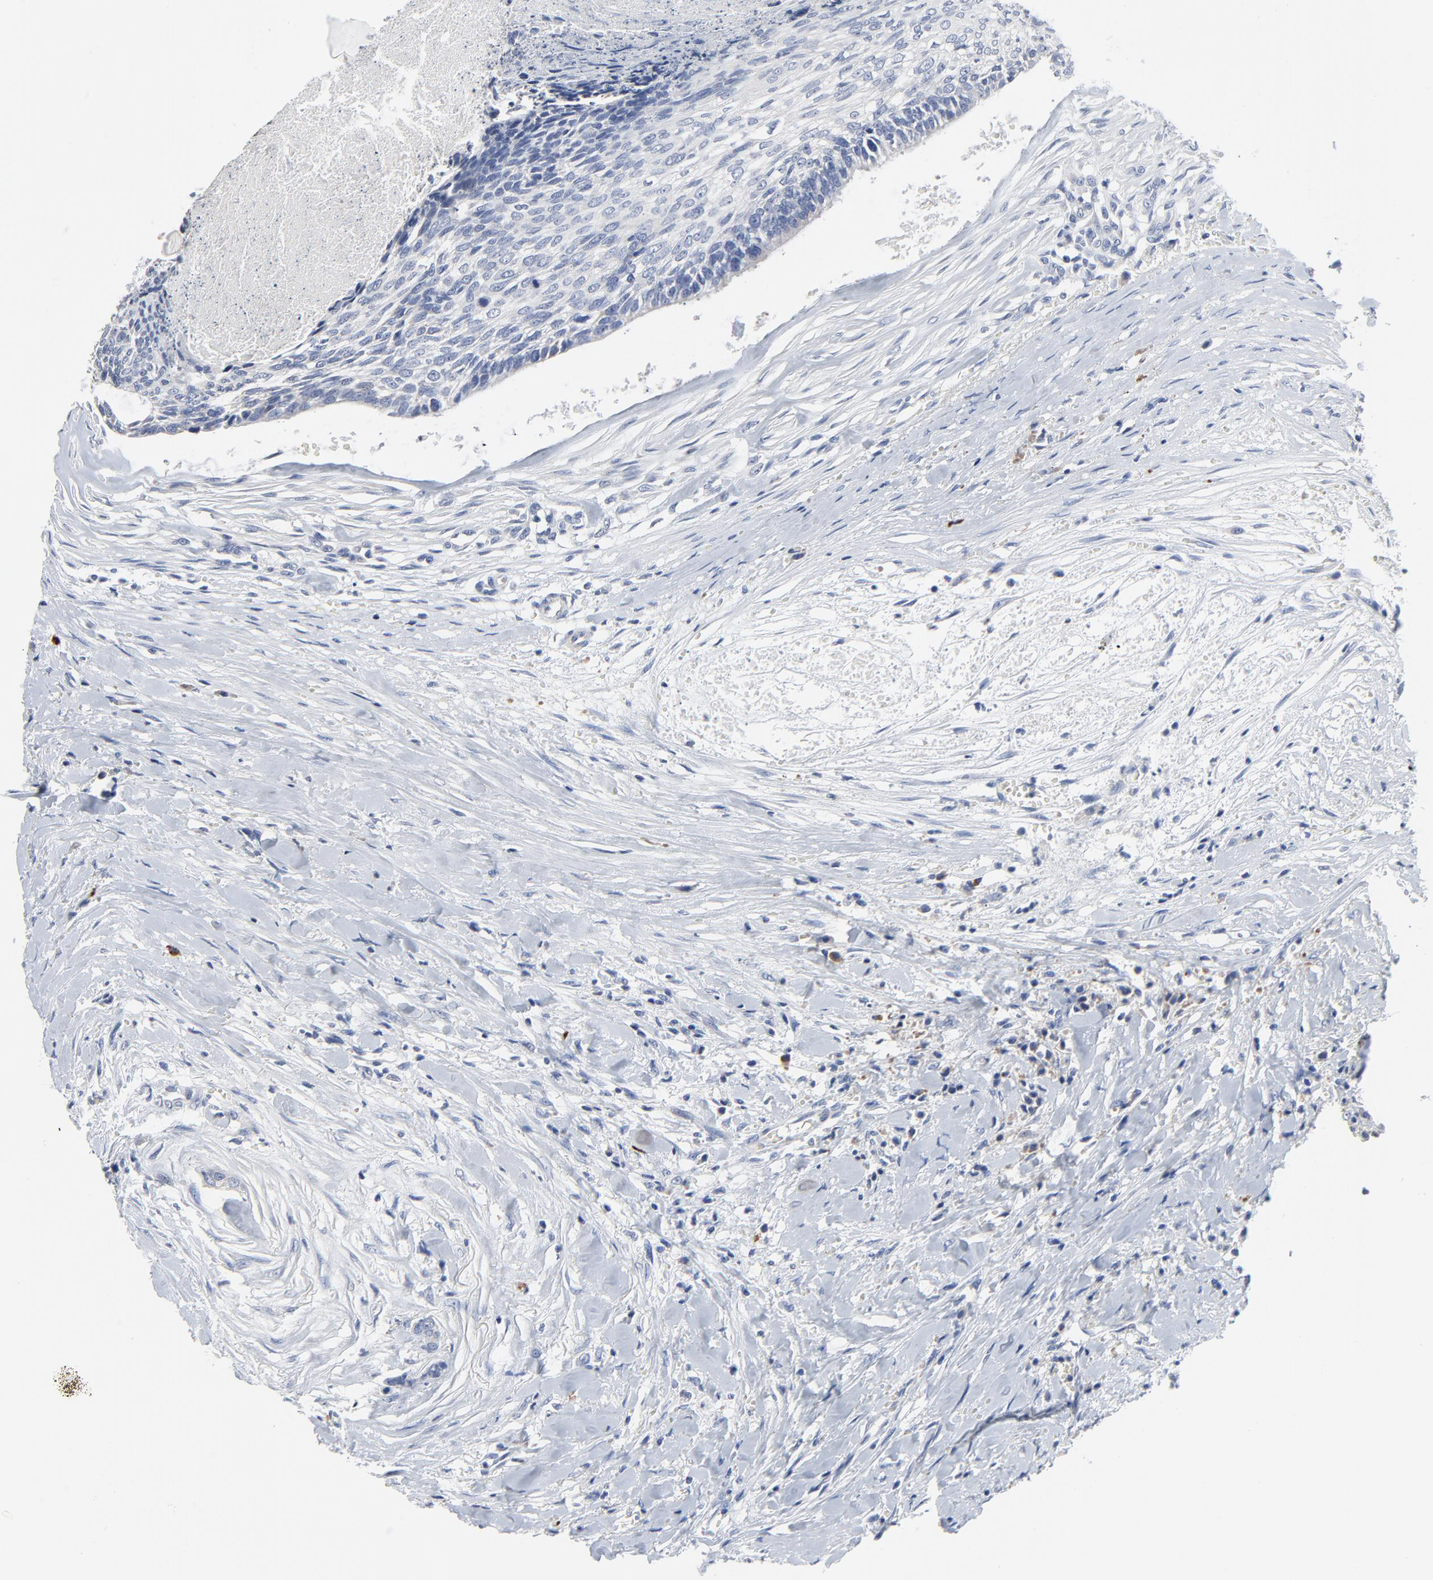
{"staining": {"intensity": "negative", "quantity": "none", "location": "none"}, "tissue": "head and neck cancer", "cell_type": "Tumor cells", "image_type": "cancer", "snomed": [{"axis": "morphology", "description": "Squamous cell carcinoma, NOS"}, {"axis": "topography", "description": "Salivary gland"}, {"axis": "topography", "description": "Head-Neck"}], "caption": "Tumor cells are negative for protein expression in human head and neck cancer (squamous cell carcinoma).", "gene": "FBXL5", "patient": {"sex": "male", "age": 70}}